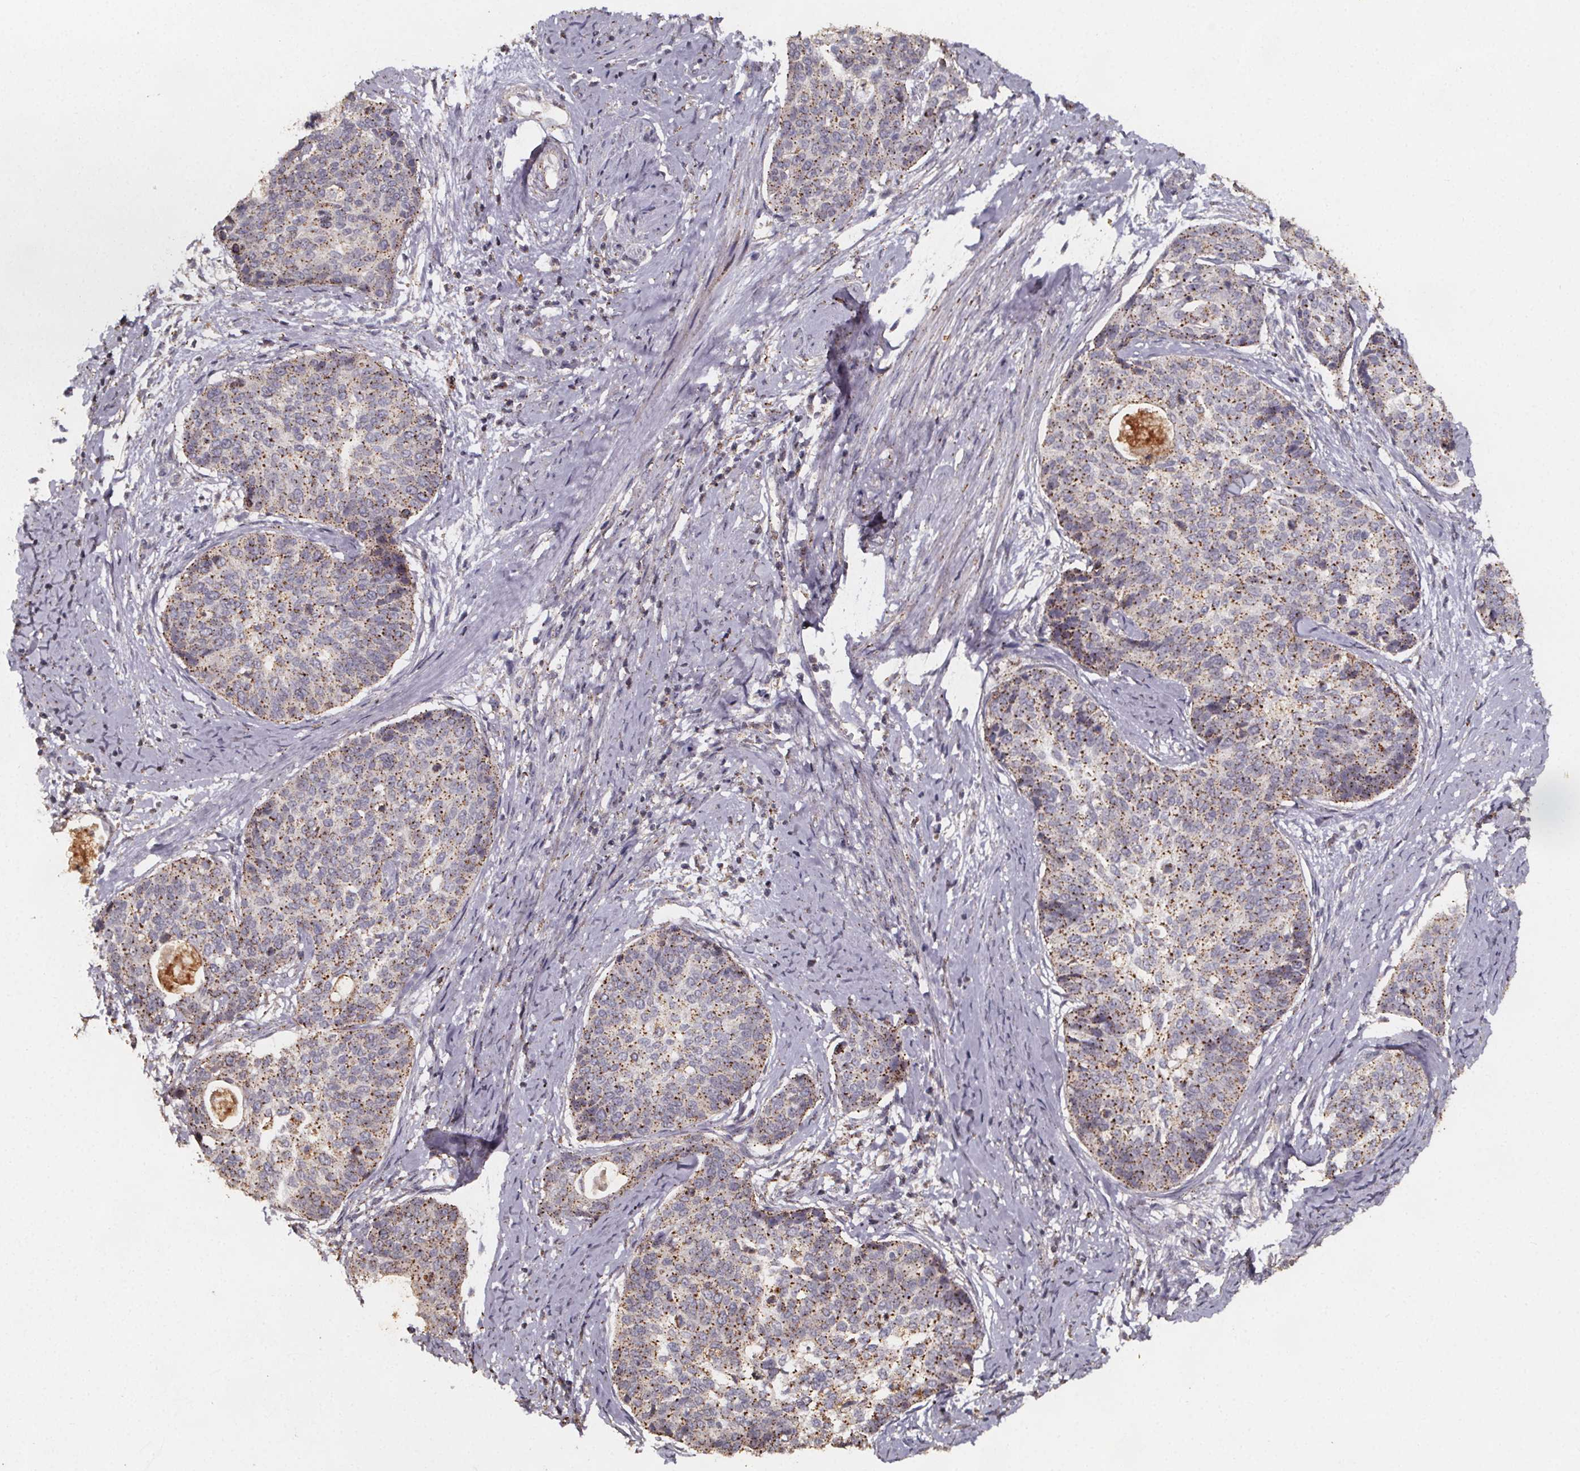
{"staining": {"intensity": "moderate", "quantity": ">75%", "location": "cytoplasmic/membranous"}, "tissue": "cervical cancer", "cell_type": "Tumor cells", "image_type": "cancer", "snomed": [{"axis": "morphology", "description": "Squamous cell carcinoma, NOS"}, {"axis": "topography", "description": "Cervix"}], "caption": "A brown stain highlights moderate cytoplasmic/membranous expression of a protein in cervical squamous cell carcinoma tumor cells.", "gene": "ZNF879", "patient": {"sex": "female", "age": 69}}